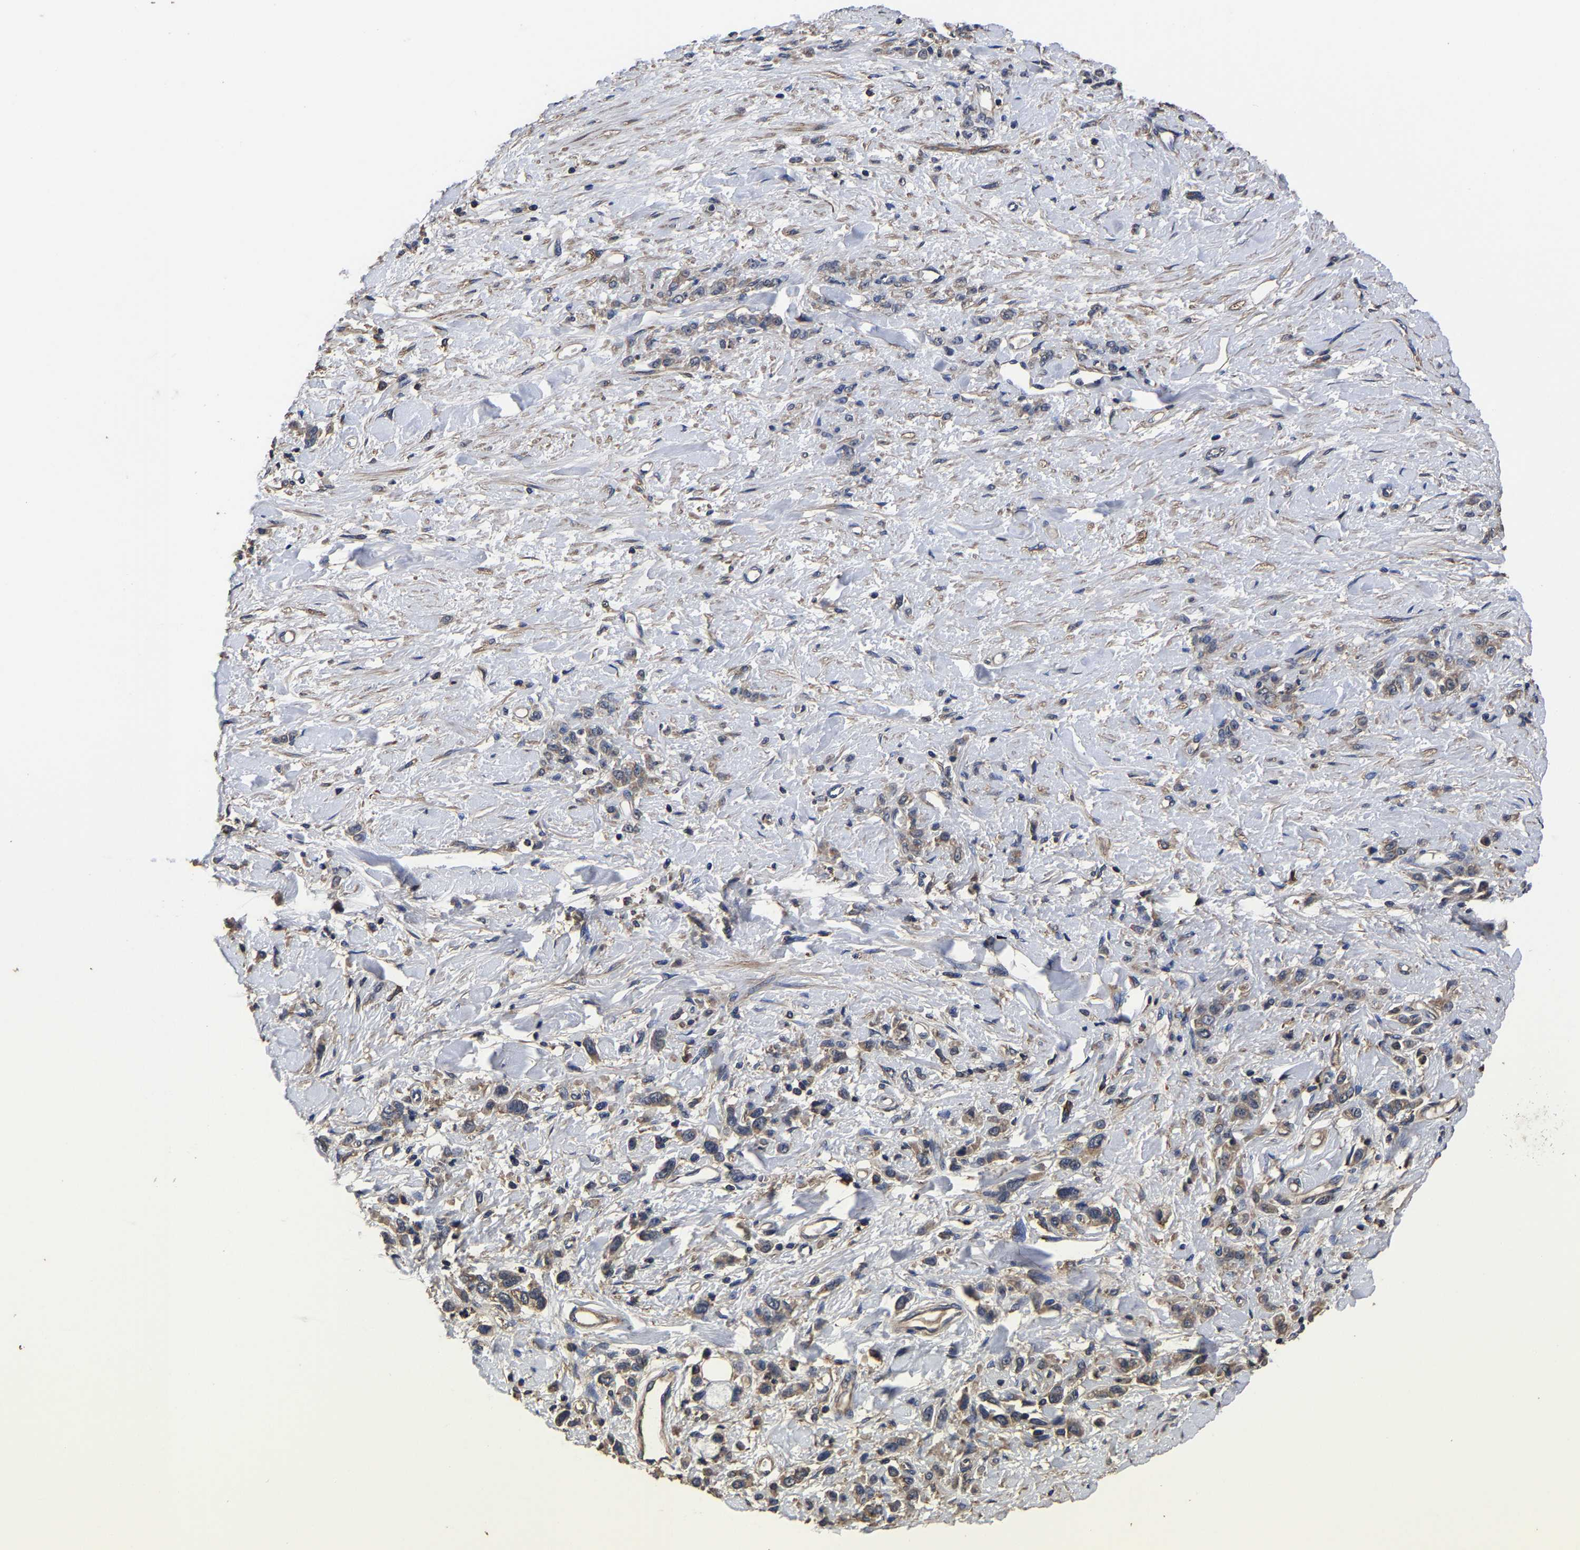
{"staining": {"intensity": "moderate", "quantity": ">75%", "location": "cytoplasmic/membranous"}, "tissue": "stomach cancer", "cell_type": "Tumor cells", "image_type": "cancer", "snomed": [{"axis": "morphology", "description": "Normal tissue, NOS"}, {"axis": "morphology", "description": "Adenocarcinoma, NOS"}, {"axis": "topography", "description": "Stomach"}], "caption": "Stomach cancer (adenocarcinoma) stained with a protein marker displays moderate staining in tumor cells.", "gene": "ITCH", "patient": {"sex": "male", "age": 82}}